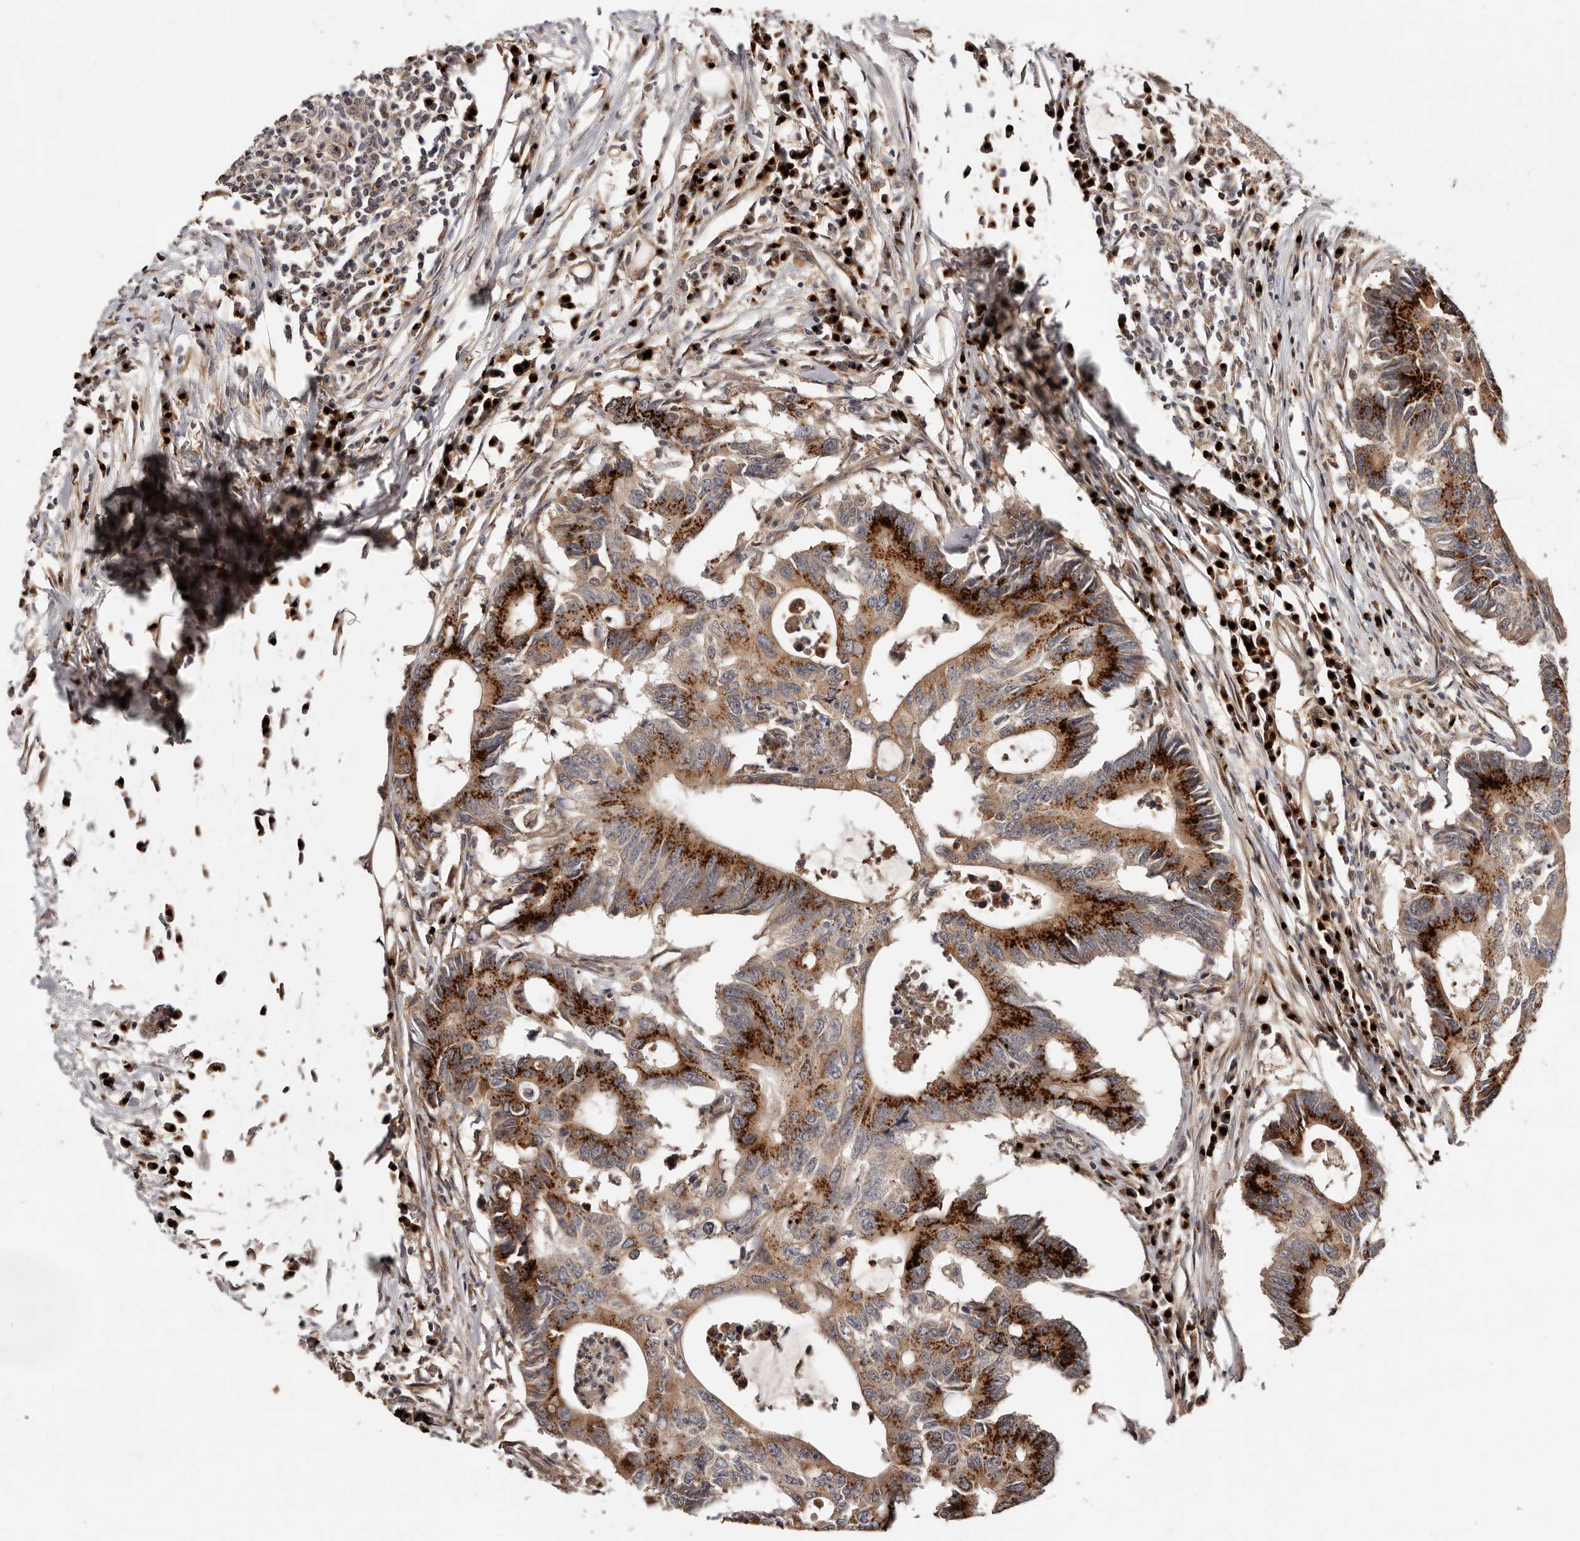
{"staining": {"intensity": "strong", "quantity": ">75%", "location": "cytoplasmic/membranous"}, "tissue": "colorectal cancer", "cell_type": "Tumor cells", "image_type": "cancer", "snomed": [{"axis": "morphology", "description": "Adenocarcinoma, NOS"}, {"axis": "topography", "description": "Colon"}], "caption": "Immunohistochemical staining of human colorectal cancer (adenocarcinoma) displays high levels of strong cytoplasmic/membranous expression in approximately >75% of tumor cells.", "gene": "DACT2", "patient": {"sex": "male", "age": 71}}